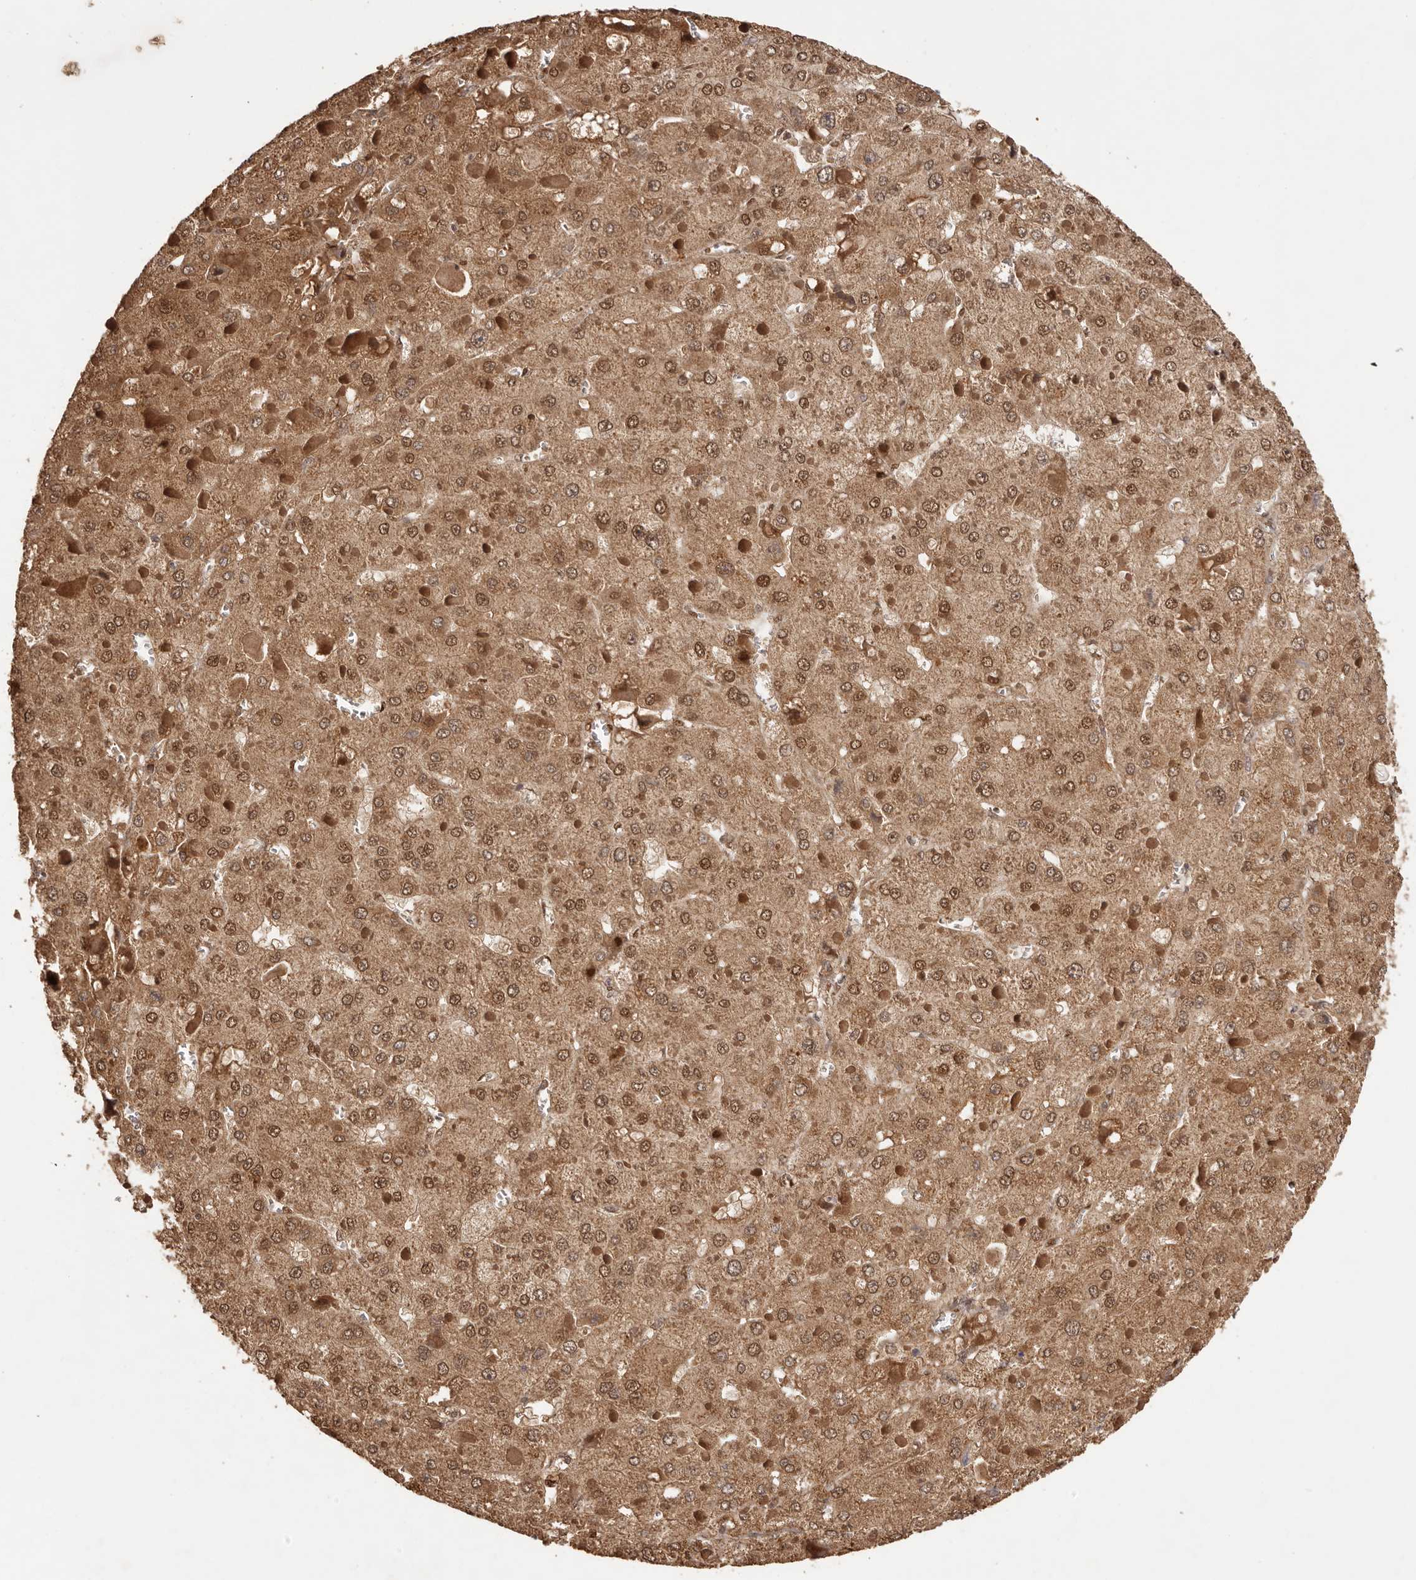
{"staining": {"intensity": "moderate", "quantity": ">75%", "location": "cytoplasmic/membranous,nuclear"}, "tissue": "liver cancer", "cell_type": "Tumor cells", "image_type": "cancer", "snomed": [{"axis": "morphology", "description": "Carcinoma, Hepatocellular, NOS"}, {"axis": "topography", "description": "Liver"}], "caption": "Immunohistochemical staining of liver cancer reveals medium levels of moderate cytoplasmic/membranous and nuclear protein staining in about >75% of tumor cells.", "gene": "UBR2", "patient": {"sex": "female", "age": 73}}